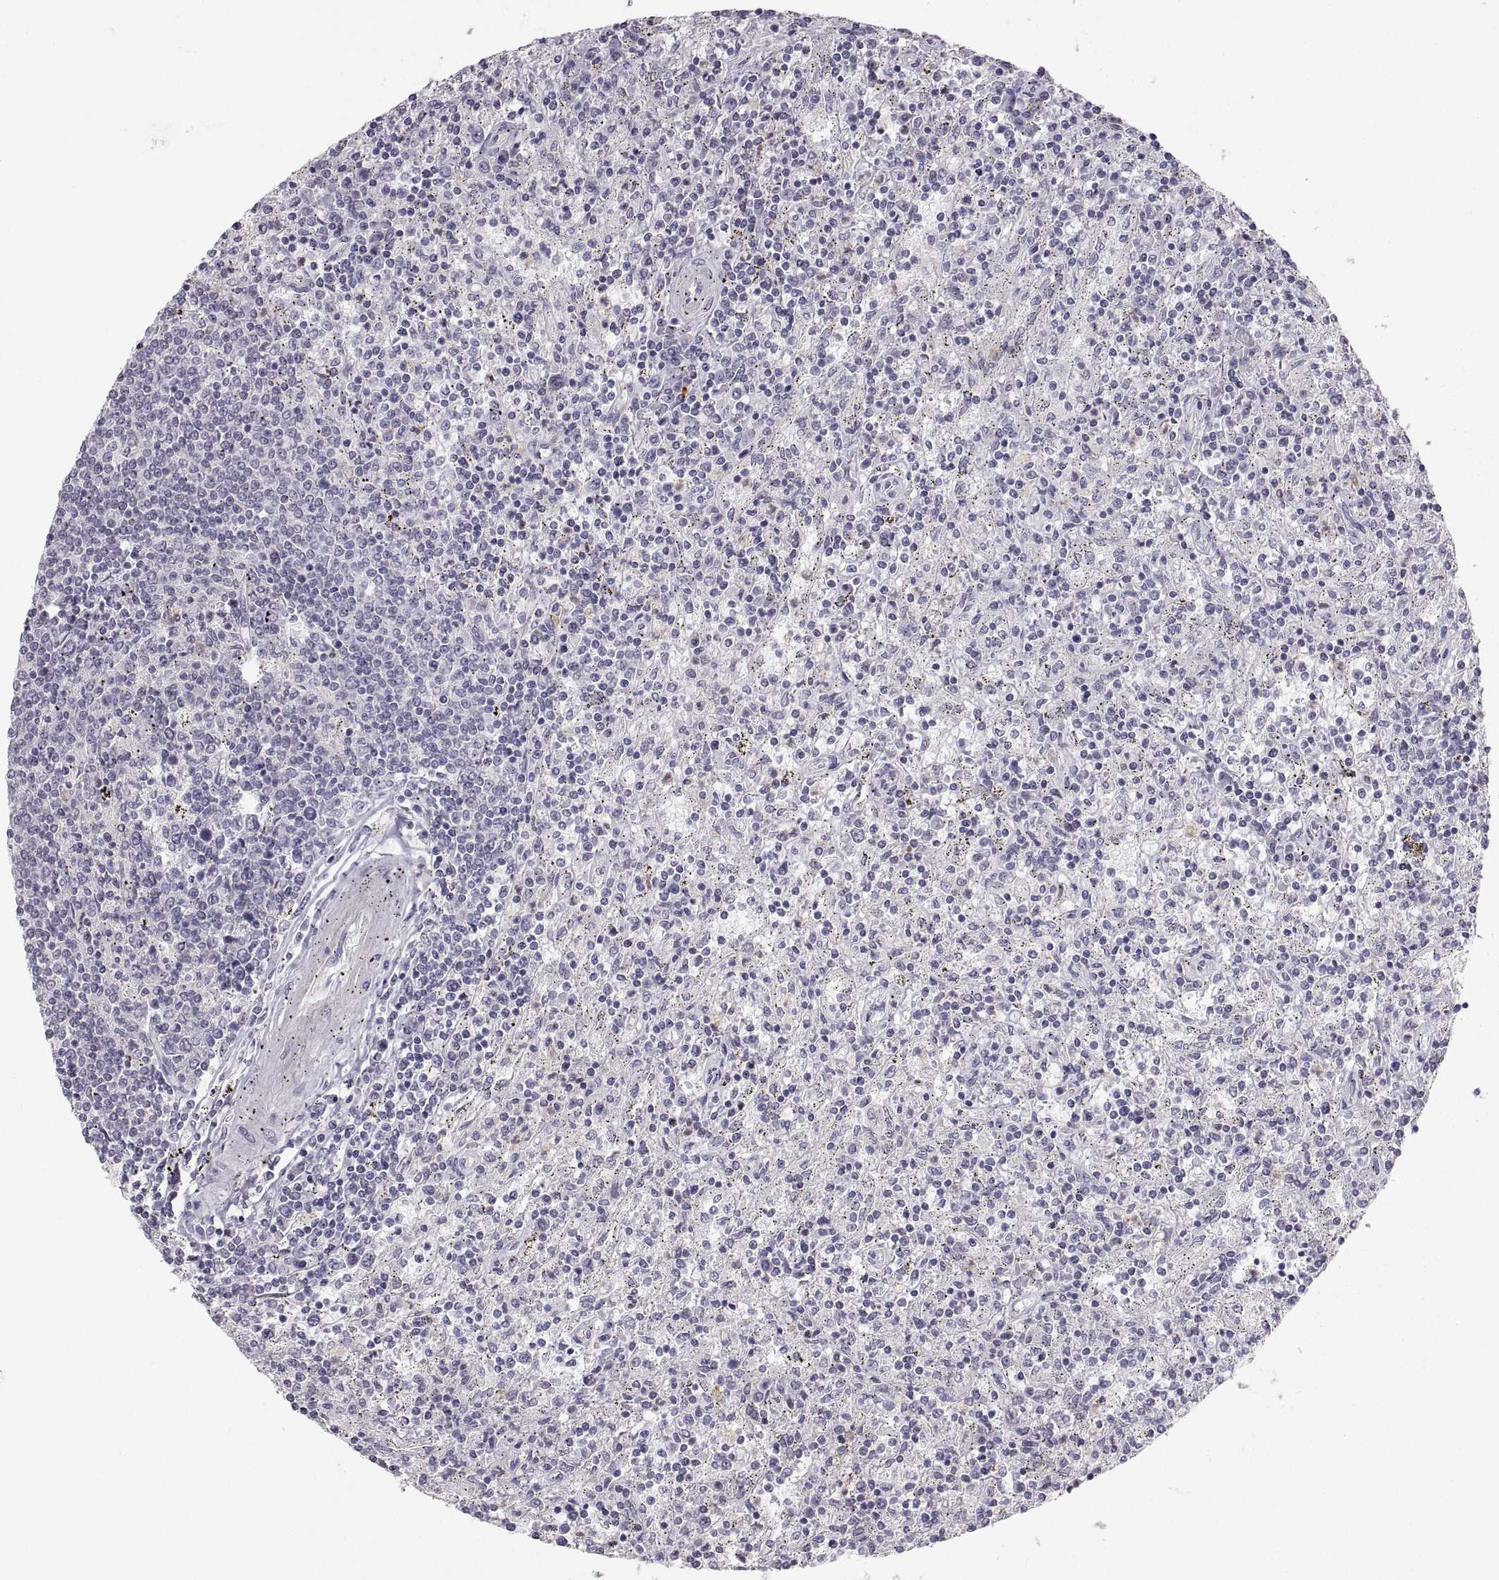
{"staining": {"intensity": "negative", "quantity": "none", "location": "none"}, "tissue": "lymphoma", "cell_type": "Tumor cells", "image_type": "cancer", "snomed": [{"axis": "morphology", "description": "Malignant lymphoma, non-Hodgkin's type, Low grade"}, {"axis": "topography", "description": "Spleen"}], "caption": "The image shows no staining of tumor cells in low-grade malignant lymphoma, non-Hodgkin's type.", "gene": "ZNF185", "patient": {"sex": "male", "age": 62}}